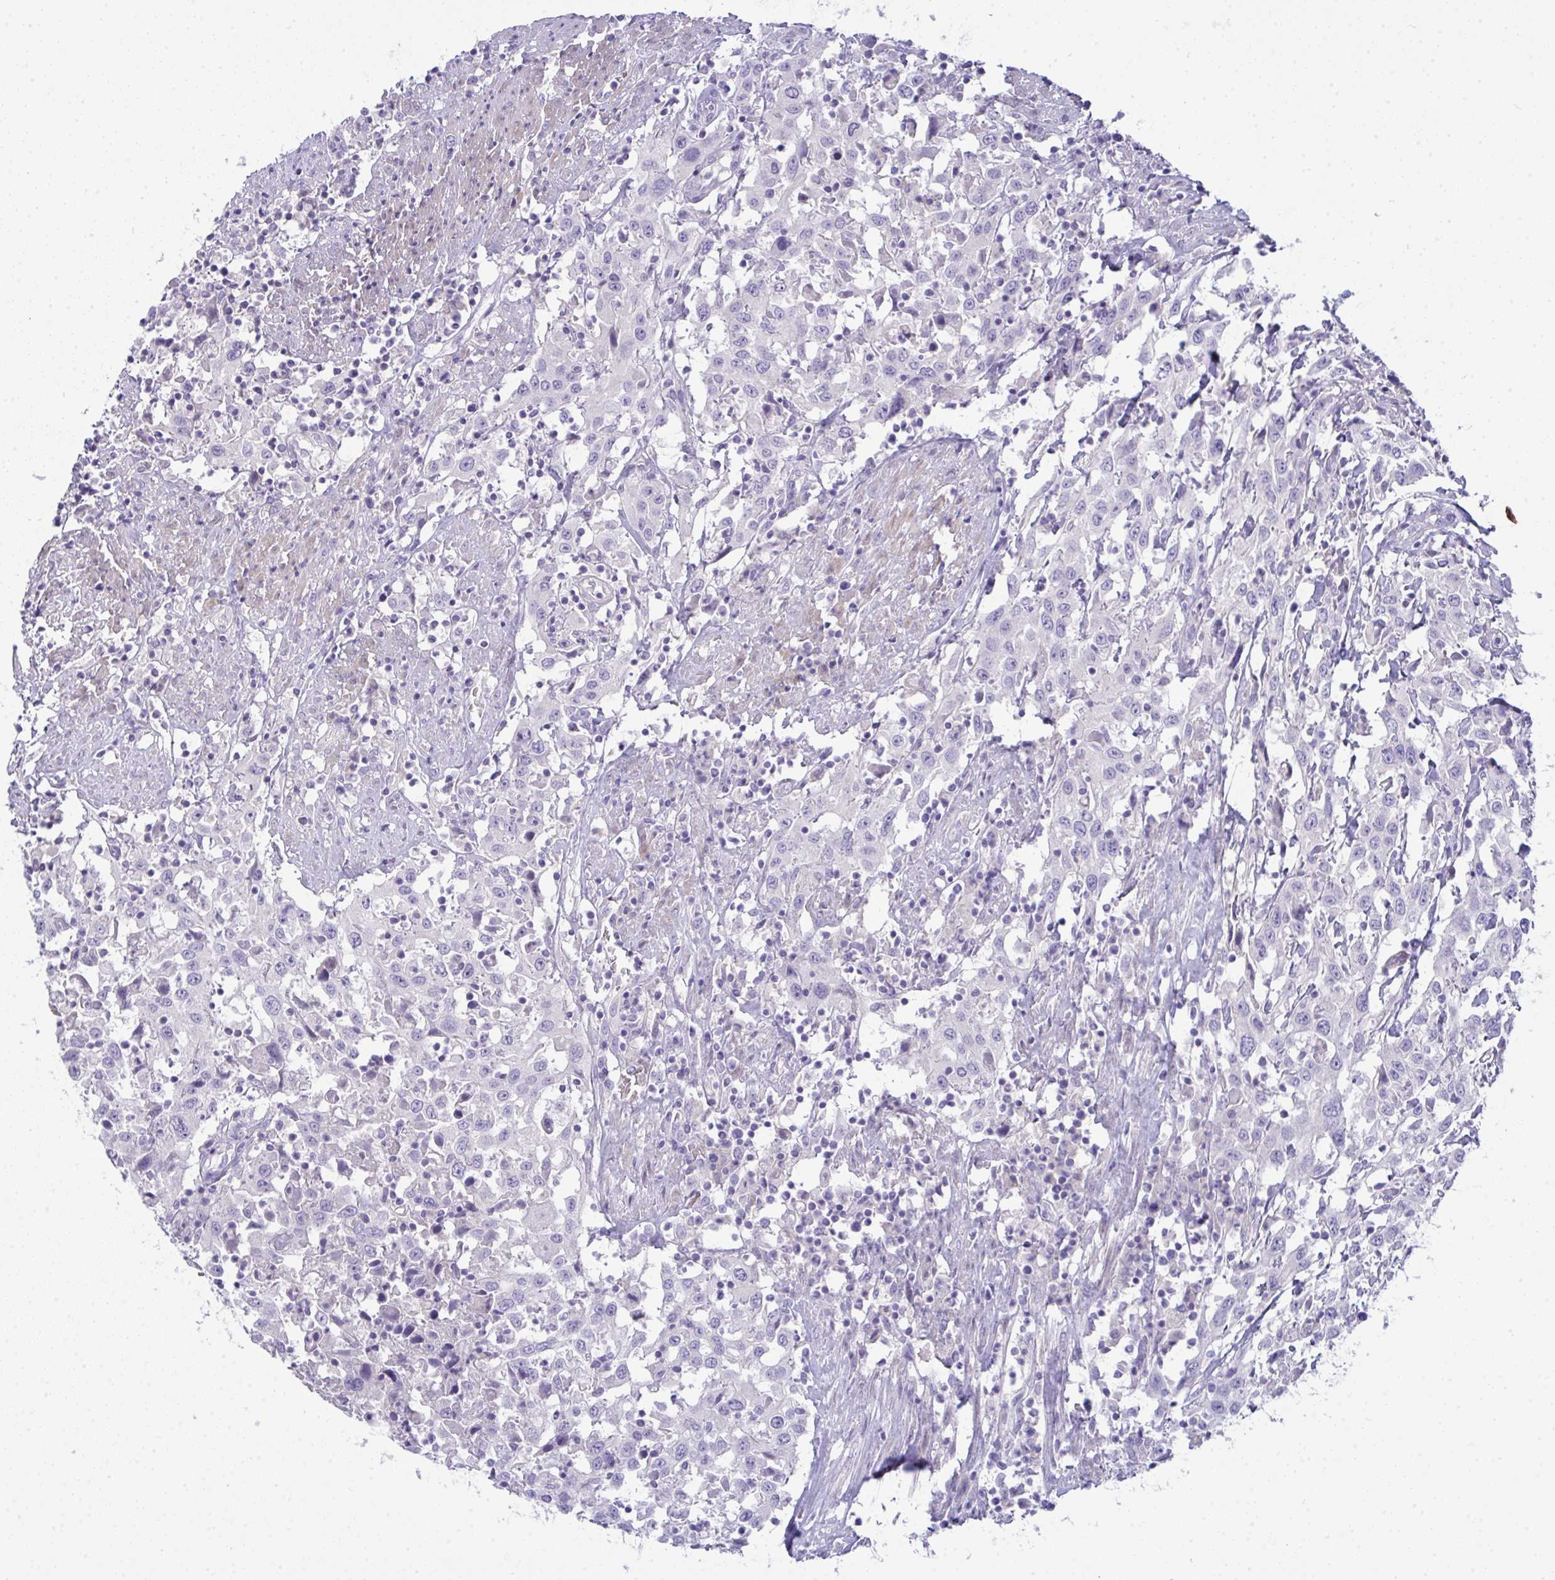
{"staining": {"intensity": "negative", "quantity": "none", "location": "none"}, "tissue": "urothelial cancer", "cell_type": "Tumor cells", "image_type": "cancer", "snomed": [{"axis": "morphology", "description": "Urothelial carcinoma, High grade"}, {"axis": "topography", "description": "Urinary bladder"}], "caption": "Protein analysis of high-grade urothelial carcinoma reveals no significant positivity in tumor cells. (Immunohistochemistry (ihc), brightfield microscopy, high magnification).", "gene": "SPTB", "patient": {"sex": "male", "age": 61}}